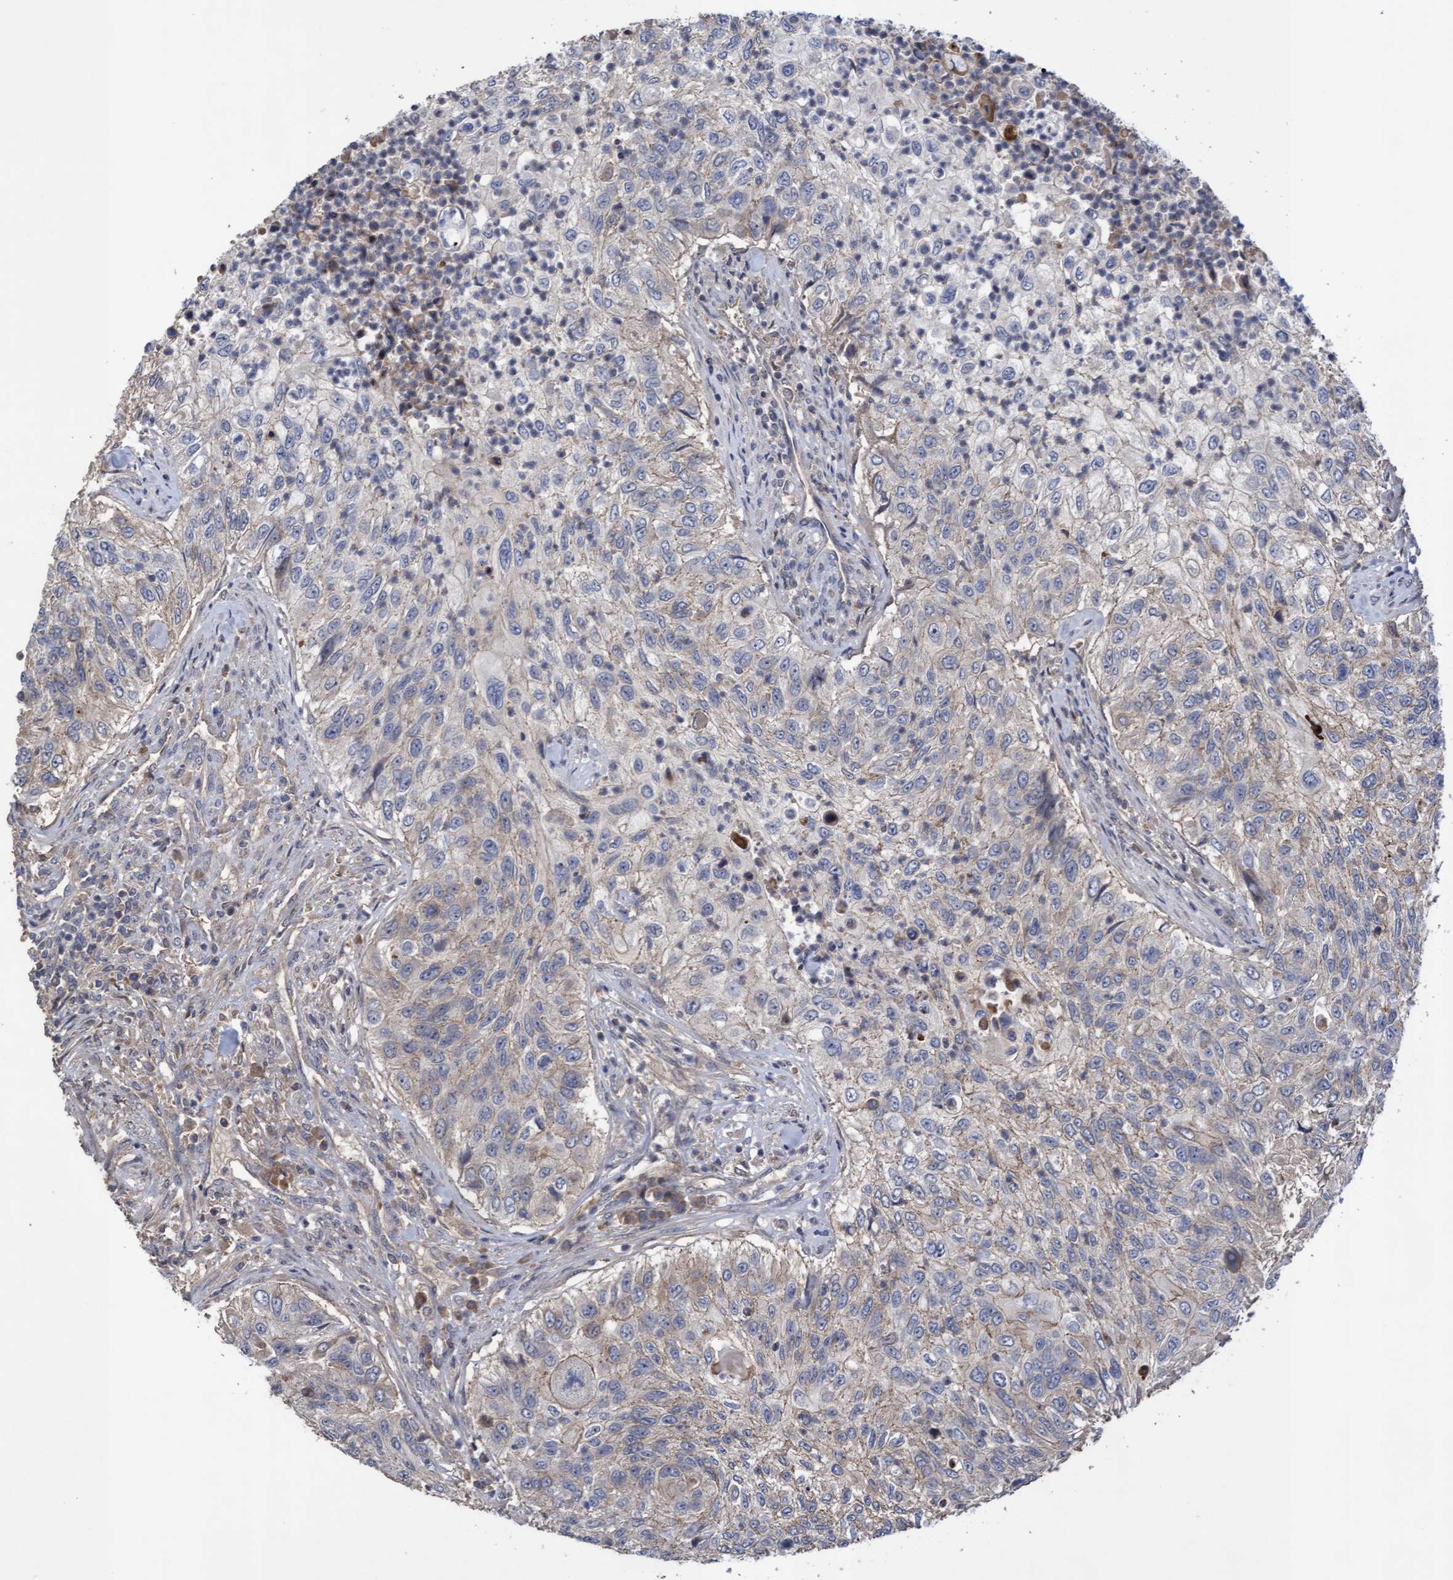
{"staining": {"intensity": "negative", "quantity": "none", "location": "none"}, "tissue": "urothelial cancer", "cell_type": "Tumor cells", "image_type": "cancer", "snomed": [{"axis": "morphology", "description": "Urothelial carcinoma, High grade"}, {"axis": "topography", "description": "Urinary bladder"}], "caption": "Protein analysis of urothelial carcinoma (high-grade) demonstrates no significant expression in tumor cells.", "gene": "COBL", "patient": {"sex": "female", "age": 60}}